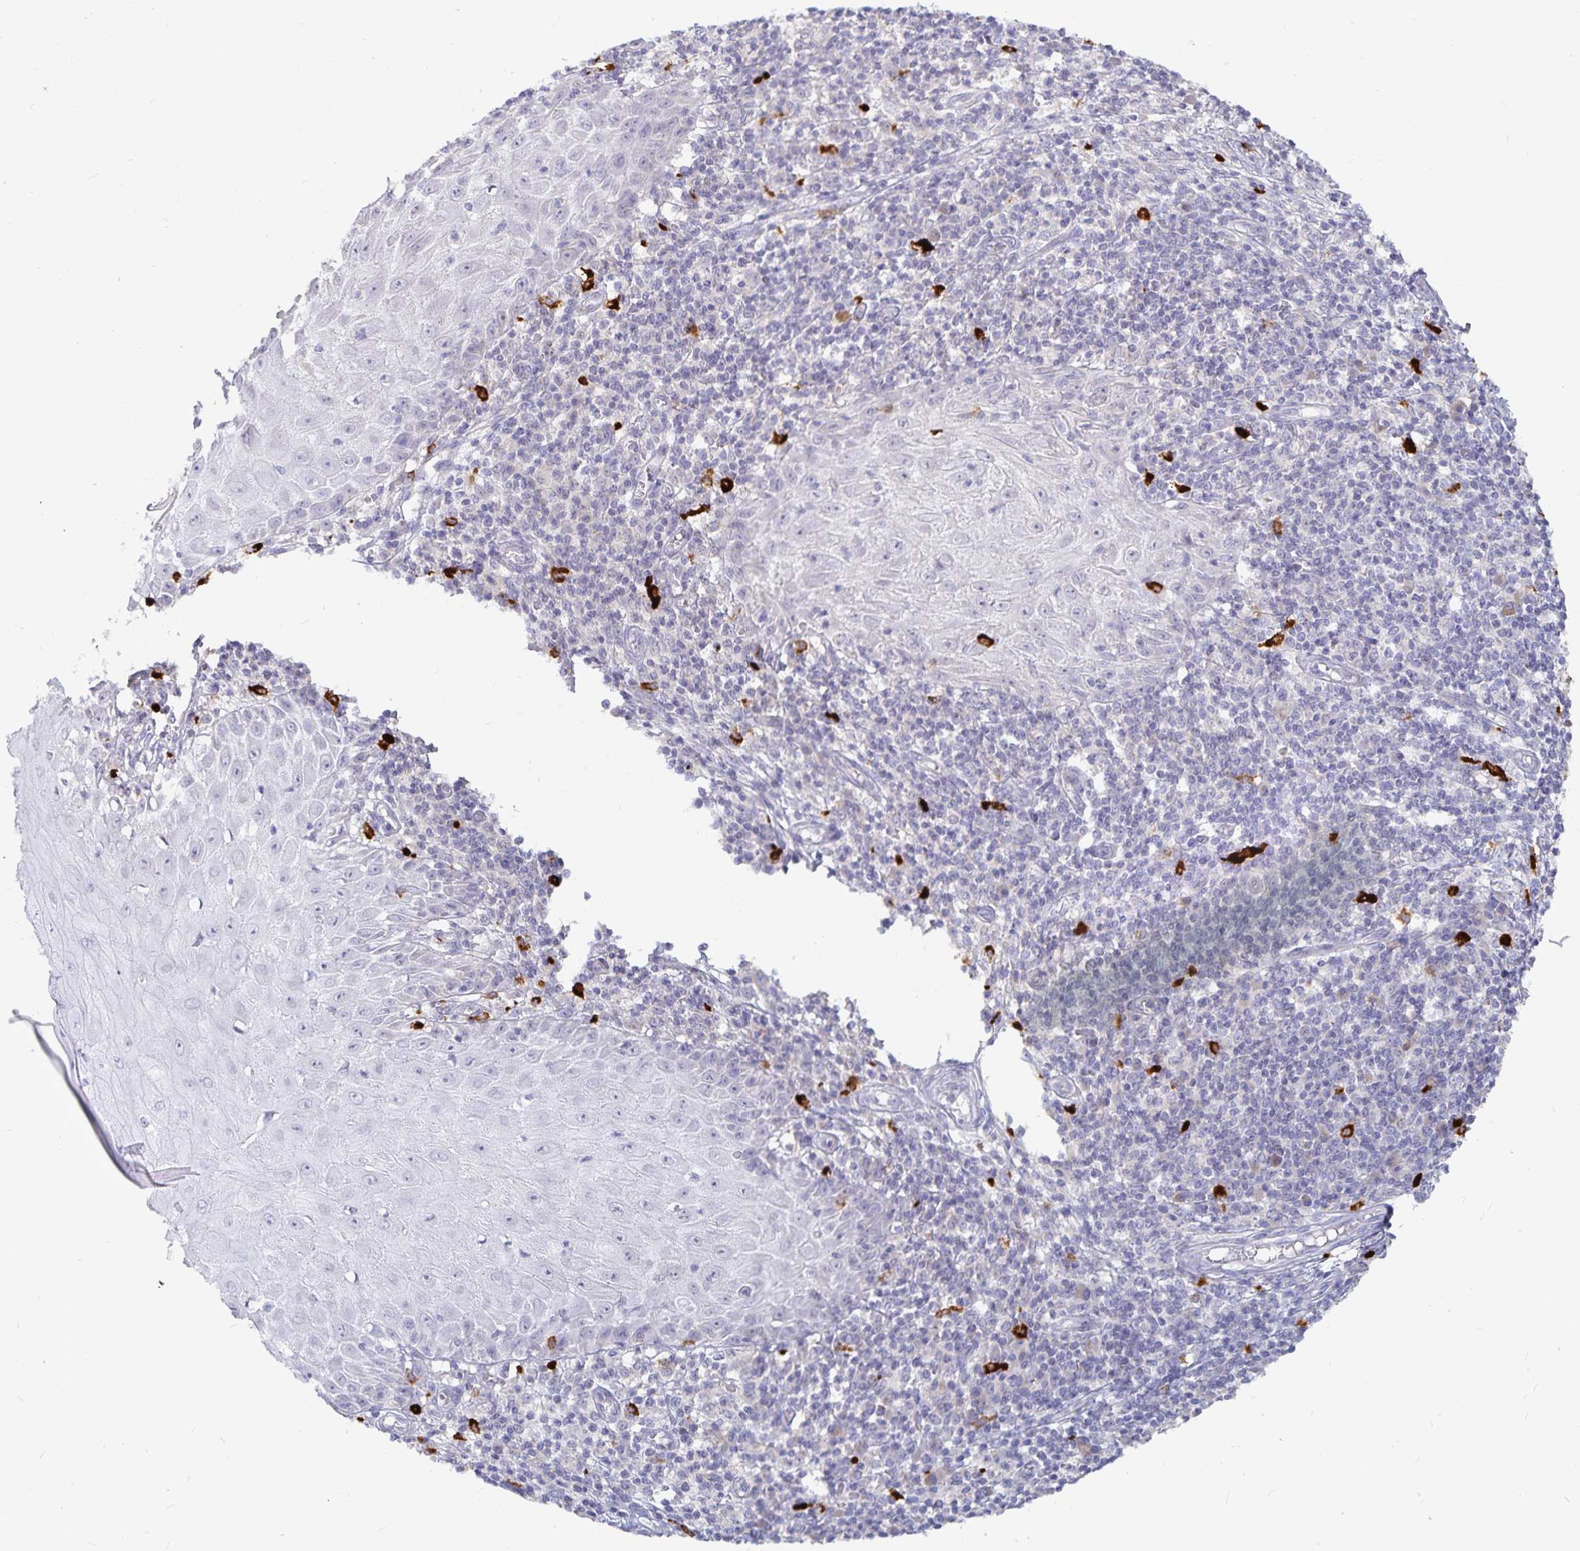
{"staining": {"intensity": "negative", "quantity": "none", "location": "none"}, "tissue": "skin cancer", "cell_type": "Tumor cells", "image_type": "cancer", "snomed": [{"axis": "morphology", "description": "Squamous cell carcinoma, NOS"}, {"axis": "topography", "description": "Skin"}], "caption": "Tumor cells show no significant expression in squamous cell carcinoma (skin). (DAB (3,3'-diaminobenzidine) IHC visualized using brightfield microscopy, high magnification).", "gene": "PKHD1", "patient": {"sex": "female", "age": 73}}